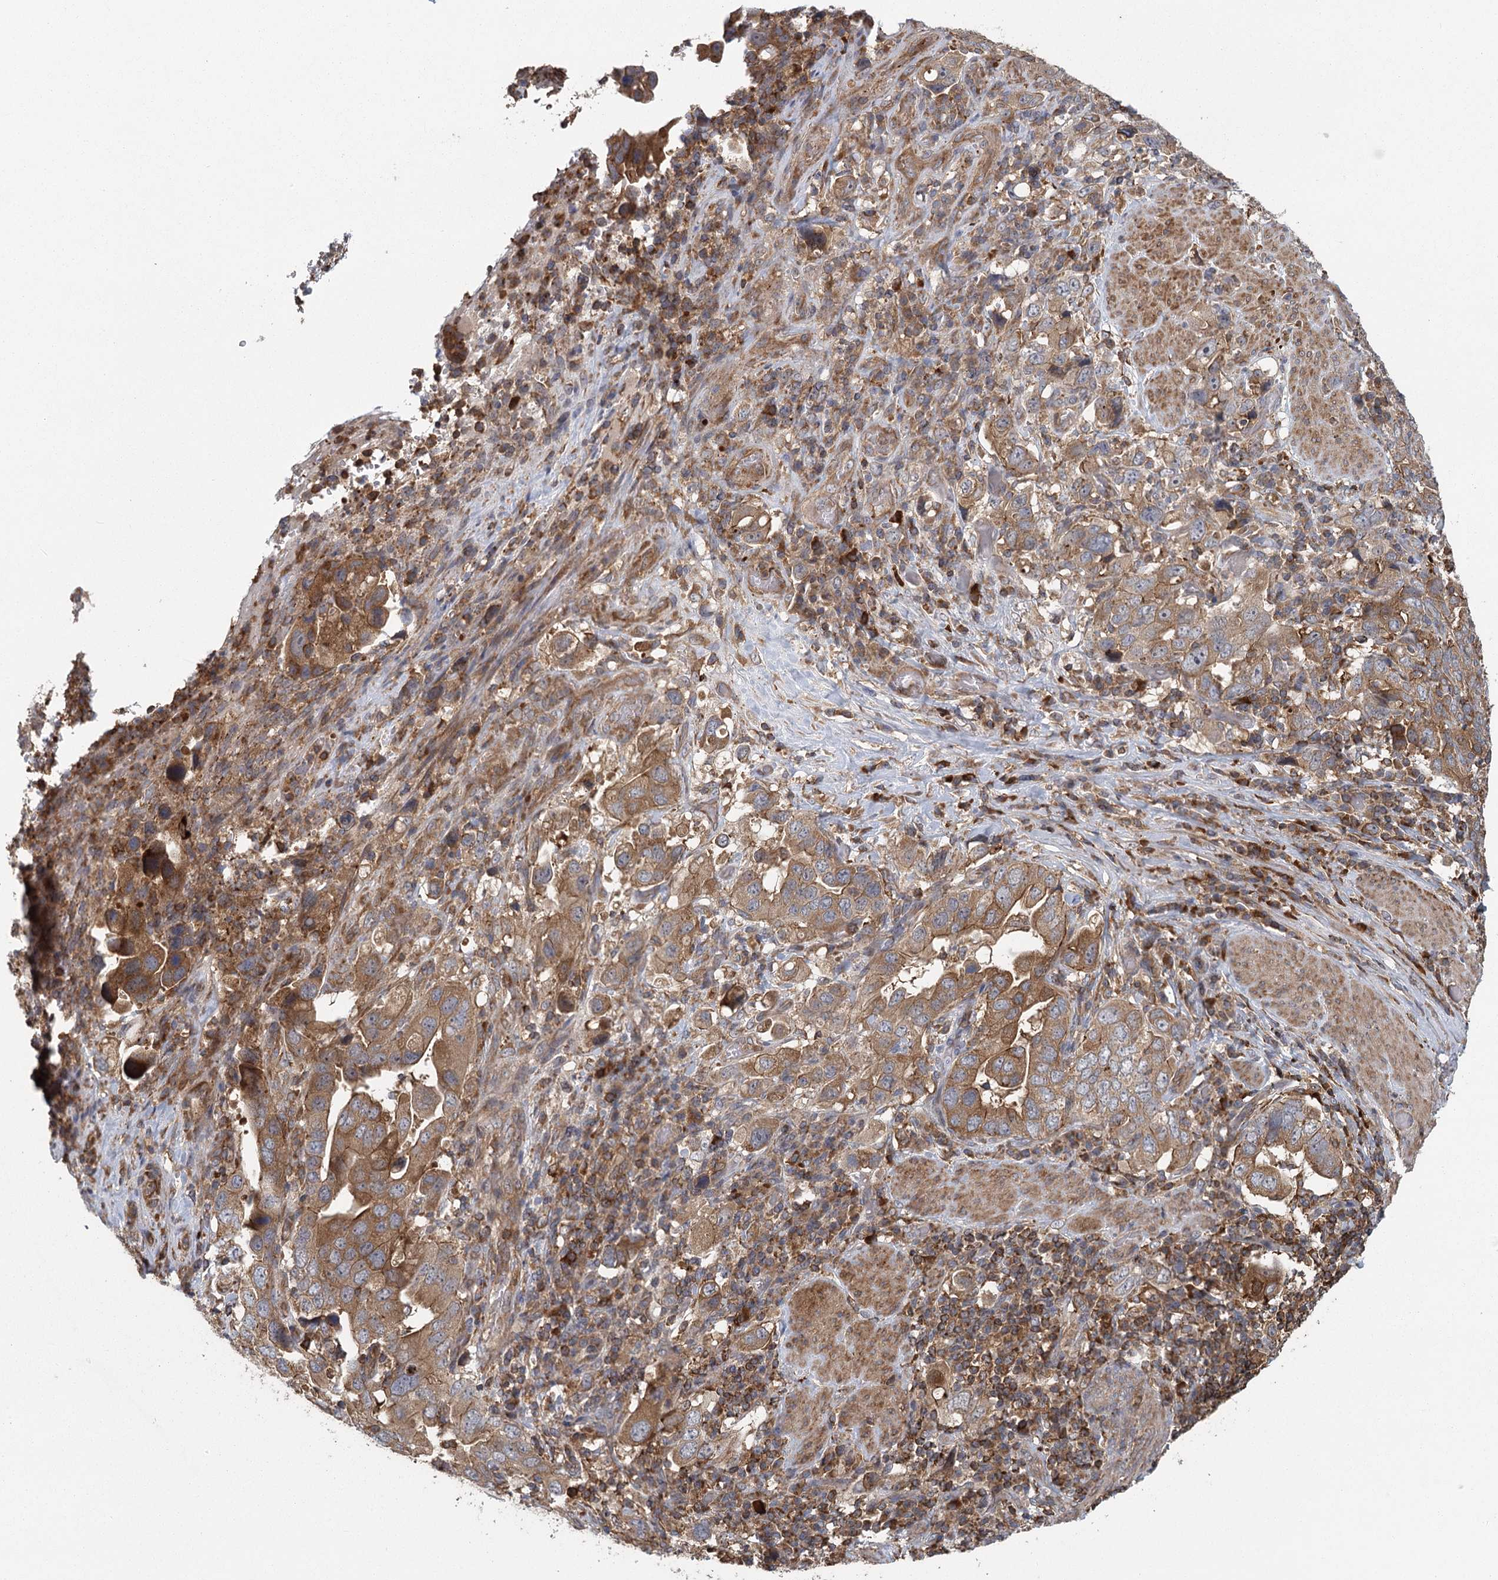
{"staining": {"intensity": "moderate", "quantity": ">75%", "location": "cytoplasmic/membranous"}, "tissue": "stomach cancer", "cell_type": "Tumor cells", "image_type": "cancer", "snomed": [{"axis": "morphology", "description": "Adenocarcinoma, NOS"}, {"axis": "topography", "description": "Stomach, upper"}], "caption": "A histopathology image of stomach cancer (adenocarcinoma) stained for a protein displays moderate cytoplasmic/membranous brown staining in tumor cells.", "gene": "PLEKHA7", "patient": {"sex": "male", "age": 62}}